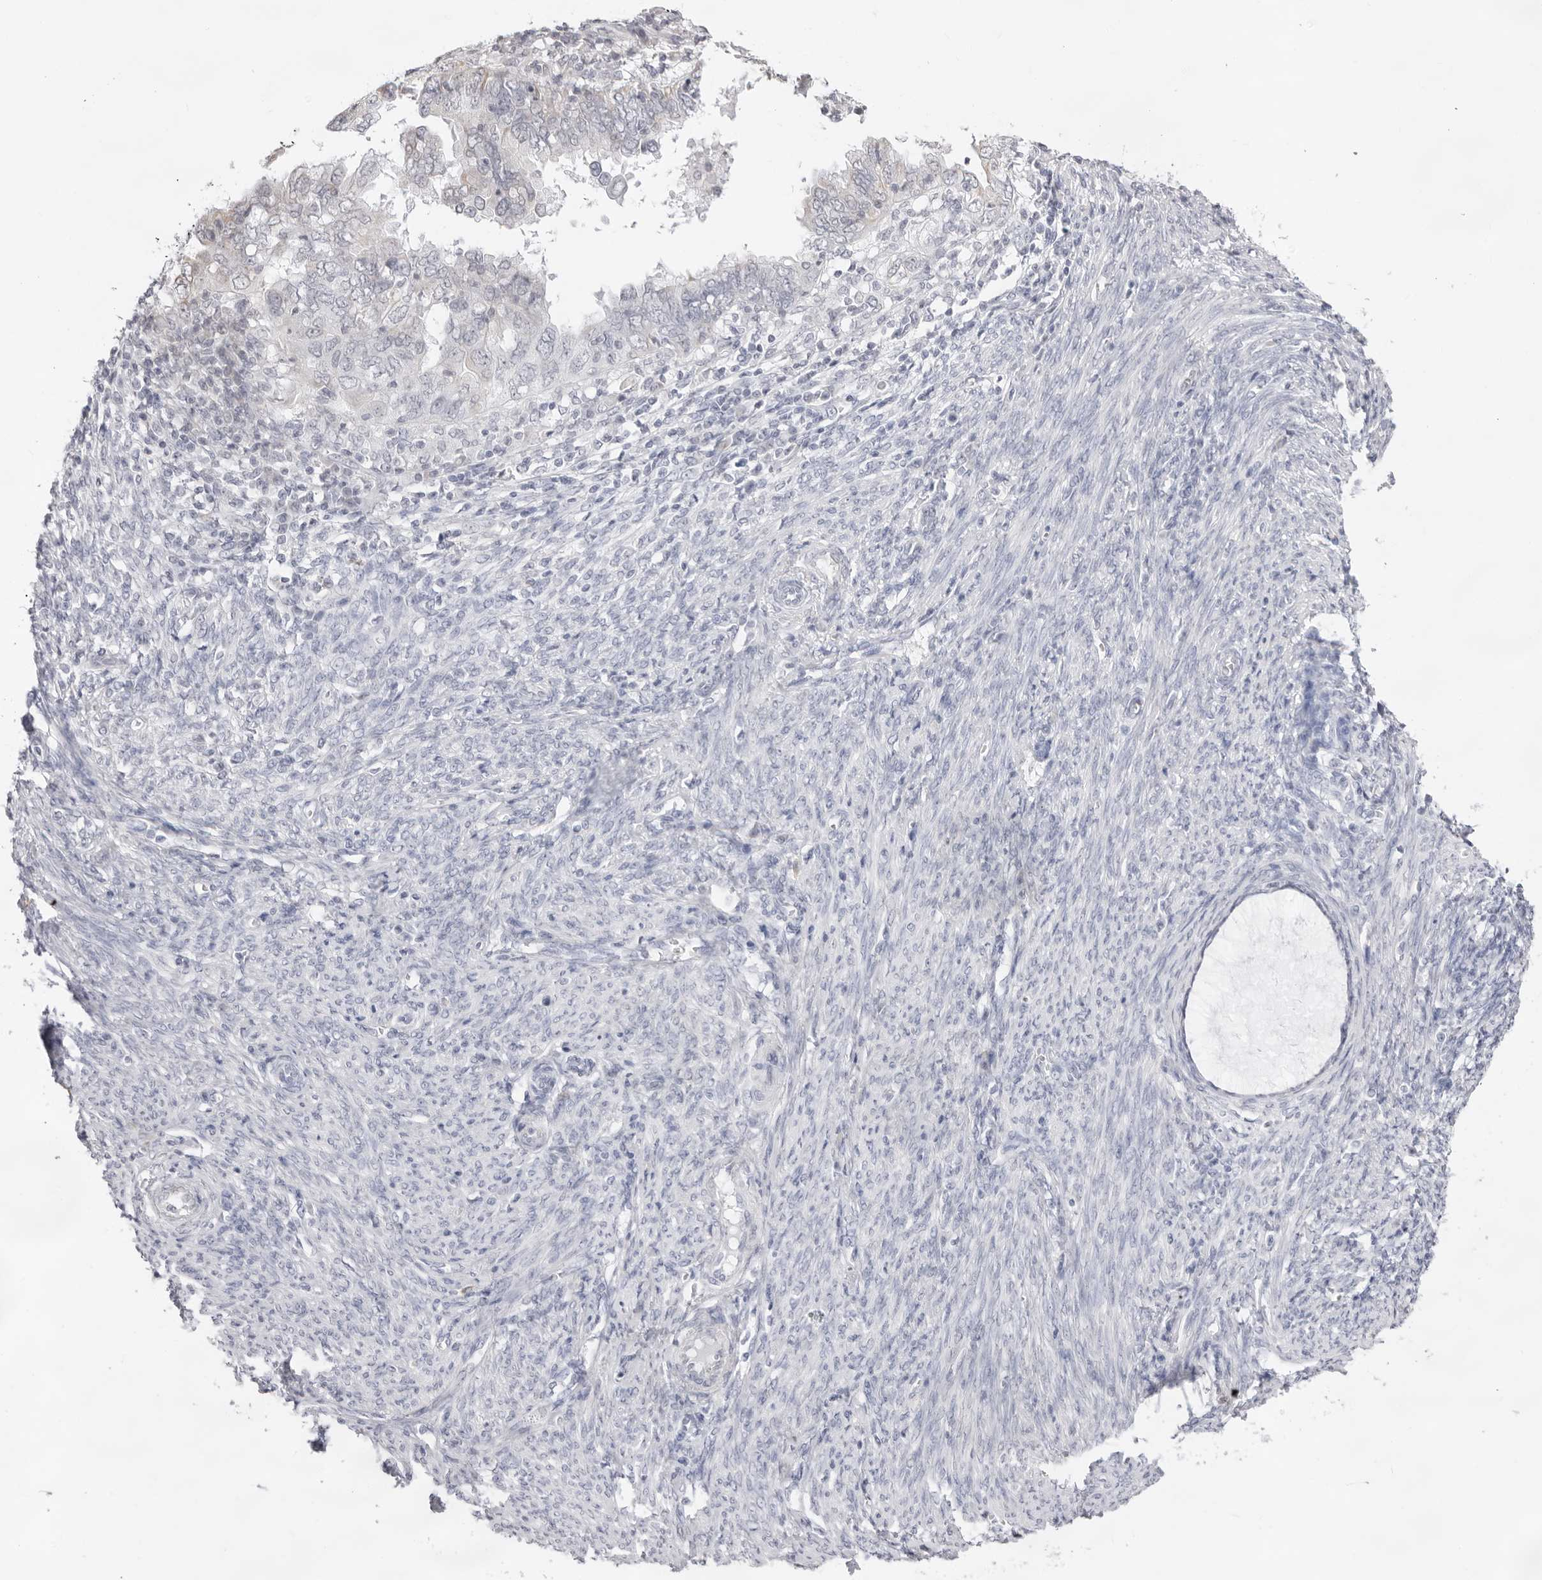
{"staining": {"intensity": "negative", "quantity": "none", "location": "none"}, "tissue": "endometrial cancer", "cell_type": "Tumor cells", "image_type": "cancer", "snomed": [{"axis": "morphology", "description": "Adenocarcinoma, NOS"}, {"axis": "topography", "description": "Uterus"}], "caption": "Tumor cells show no significant protein staining in adenocarcinoma (endometrial).", "gene": "FDPS", "patient": {"sex": "female", "age": 77}}